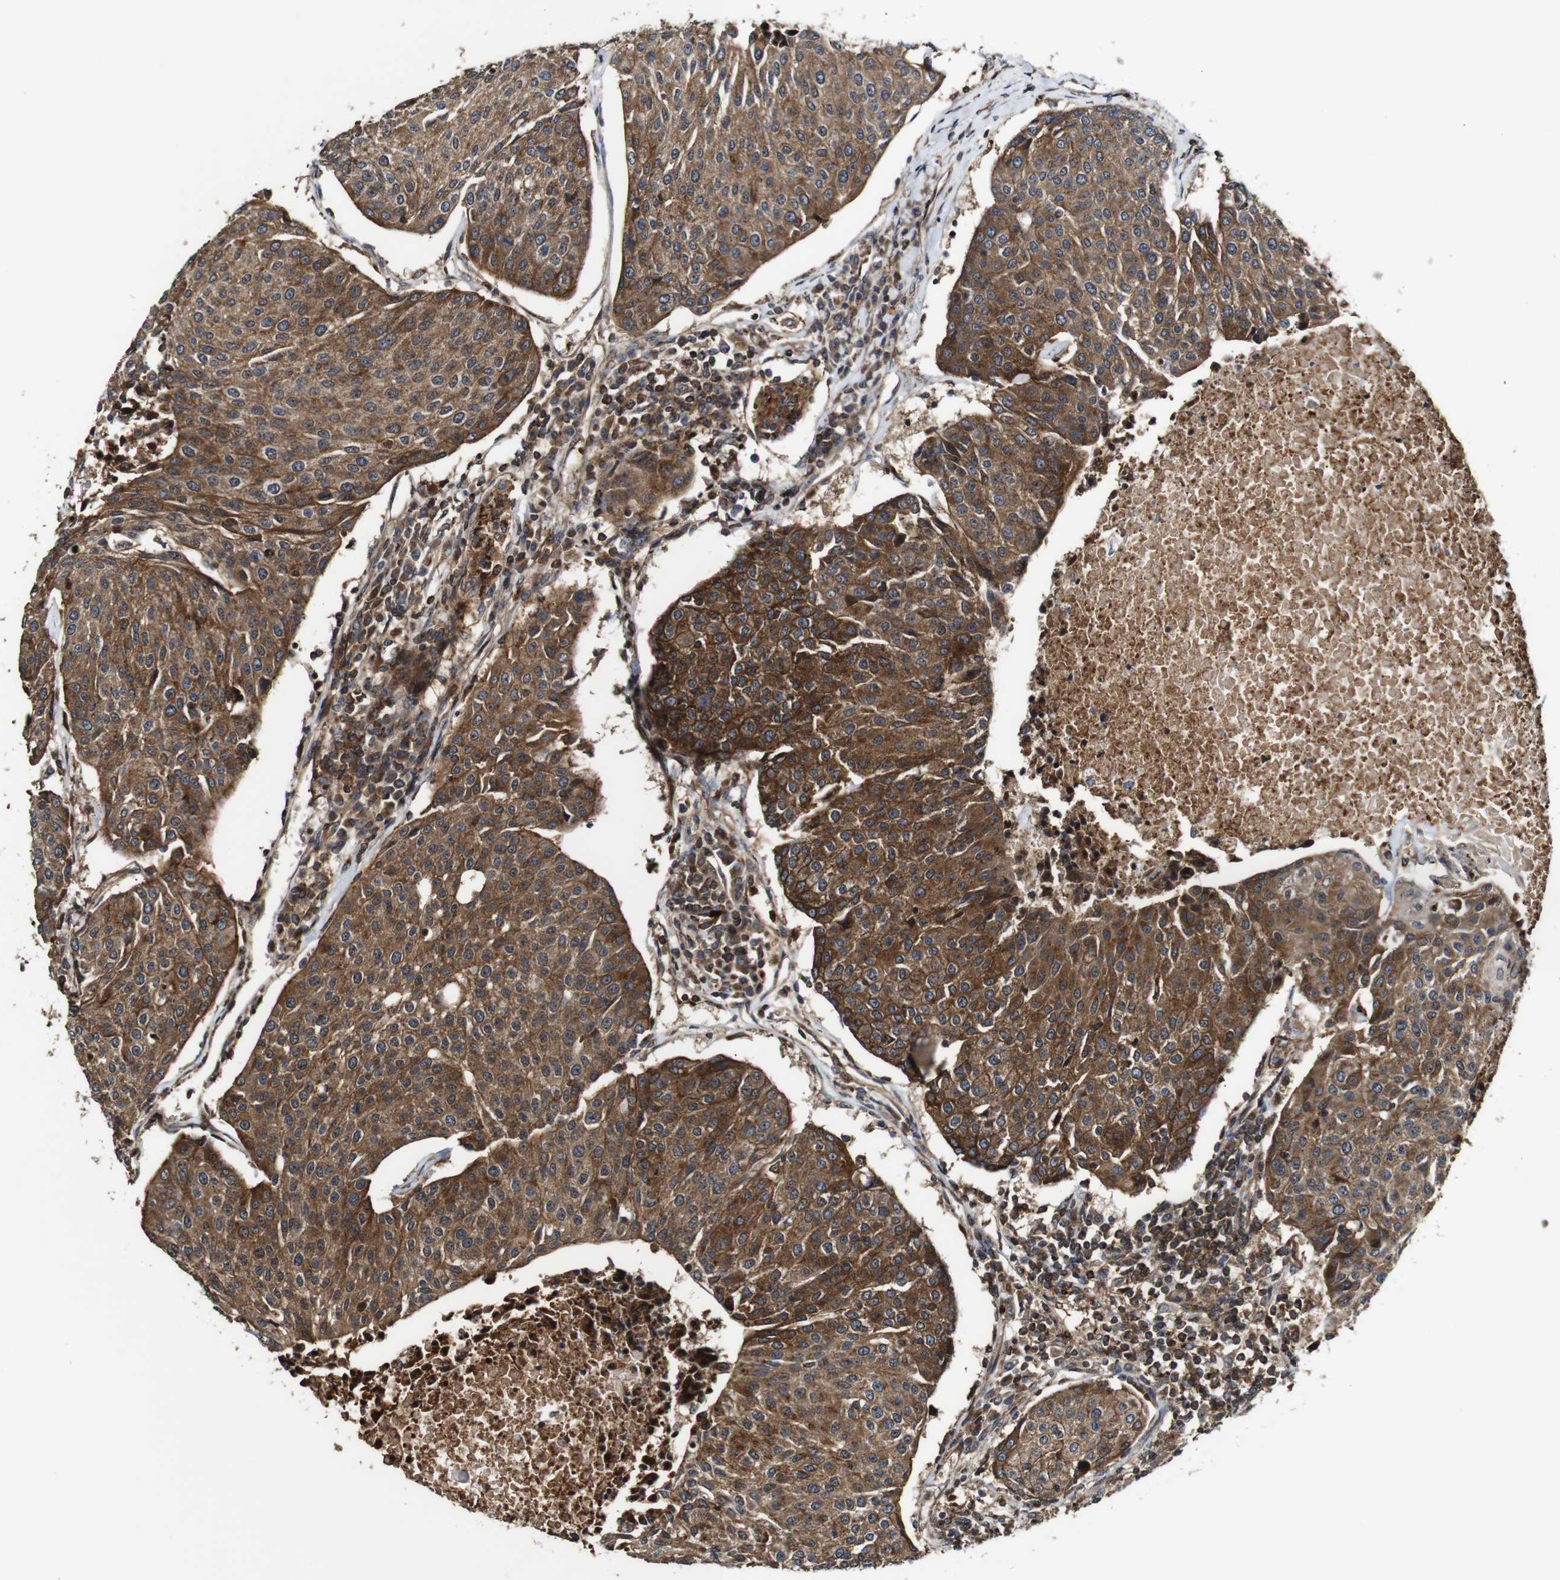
{"staining": {"intensity": "strong", "quantity": ">75%", "location": "cytoplasmic/membranous"}, "tissue": "urothelial cancer", "cell_type": "Tumor cells", "image_type": "cancer", "snomed": [{"axis": "morphology", "description": "Urothelial carcinoma, High grade"}, {"axis": "topography", "description": "Urinary bladder"}], "caption": "Urothelial carcinoma (high-grade) stained for a protein (brown) demonstrates strong cytoplasmic/membranous positive expression in about >75% of tumor cells.", "gene": "TNIK", "patient": {"sex": "female", "age": 85}}